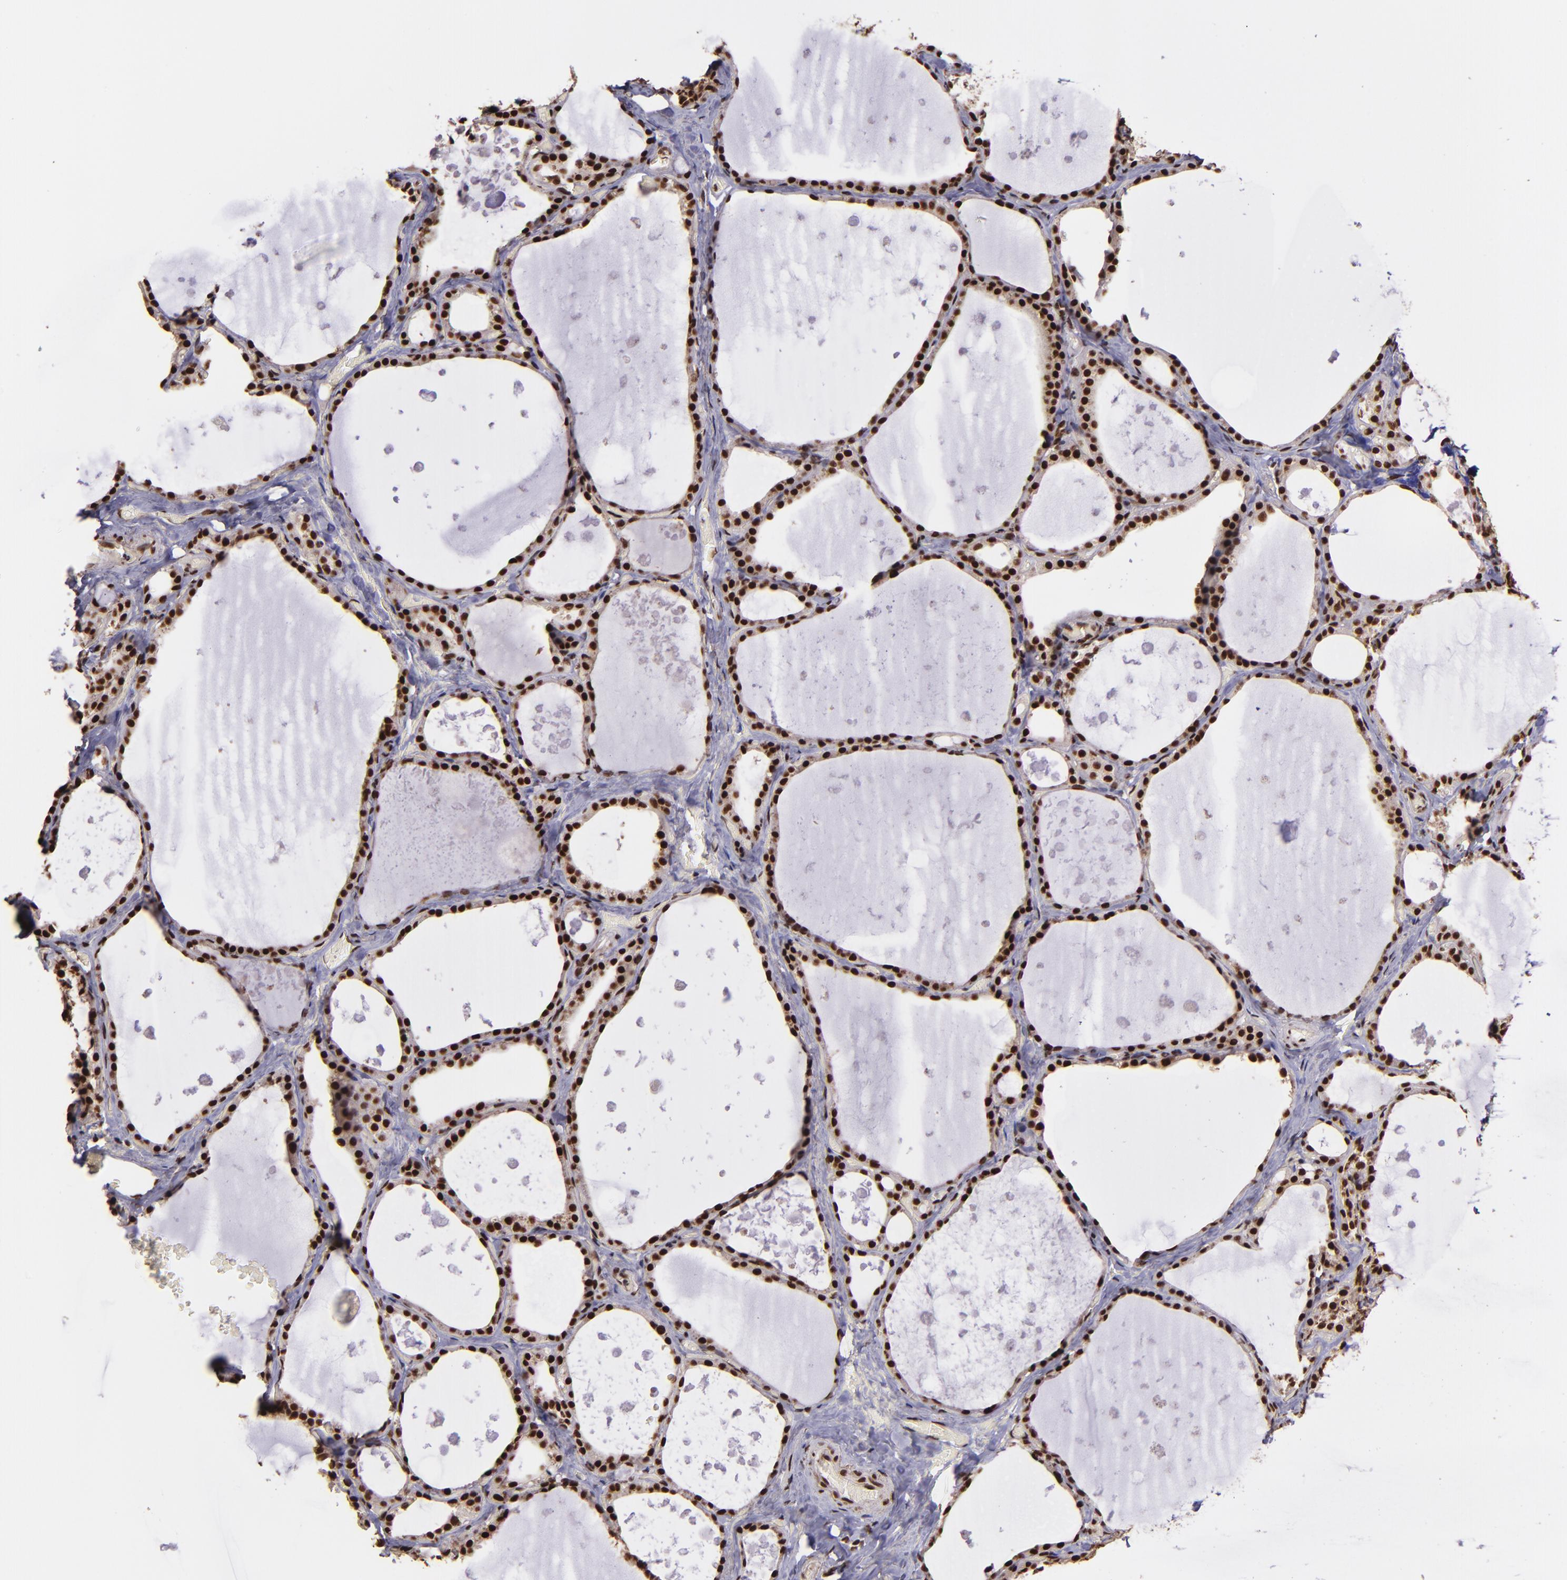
{"staining": {"intensity": "strong", "quantity": ">75%", "location": "nuclear"}, "tissue": "thyroid gland", "cell_type": "Glandular cells", "image_type": "normal", "snomed": [{"axis": "morphology", "description": "Normal tissue, NOS"}, {"axis": "topography", "description": "Thyroid gland"}], "caption": "Thyroid gland stained with DAB IHC reveals high levels of strong nuclear staining in about >75% of glandular cells.", "gene": "PQBP1", "patient": {"sex": "male", "age": 61}}